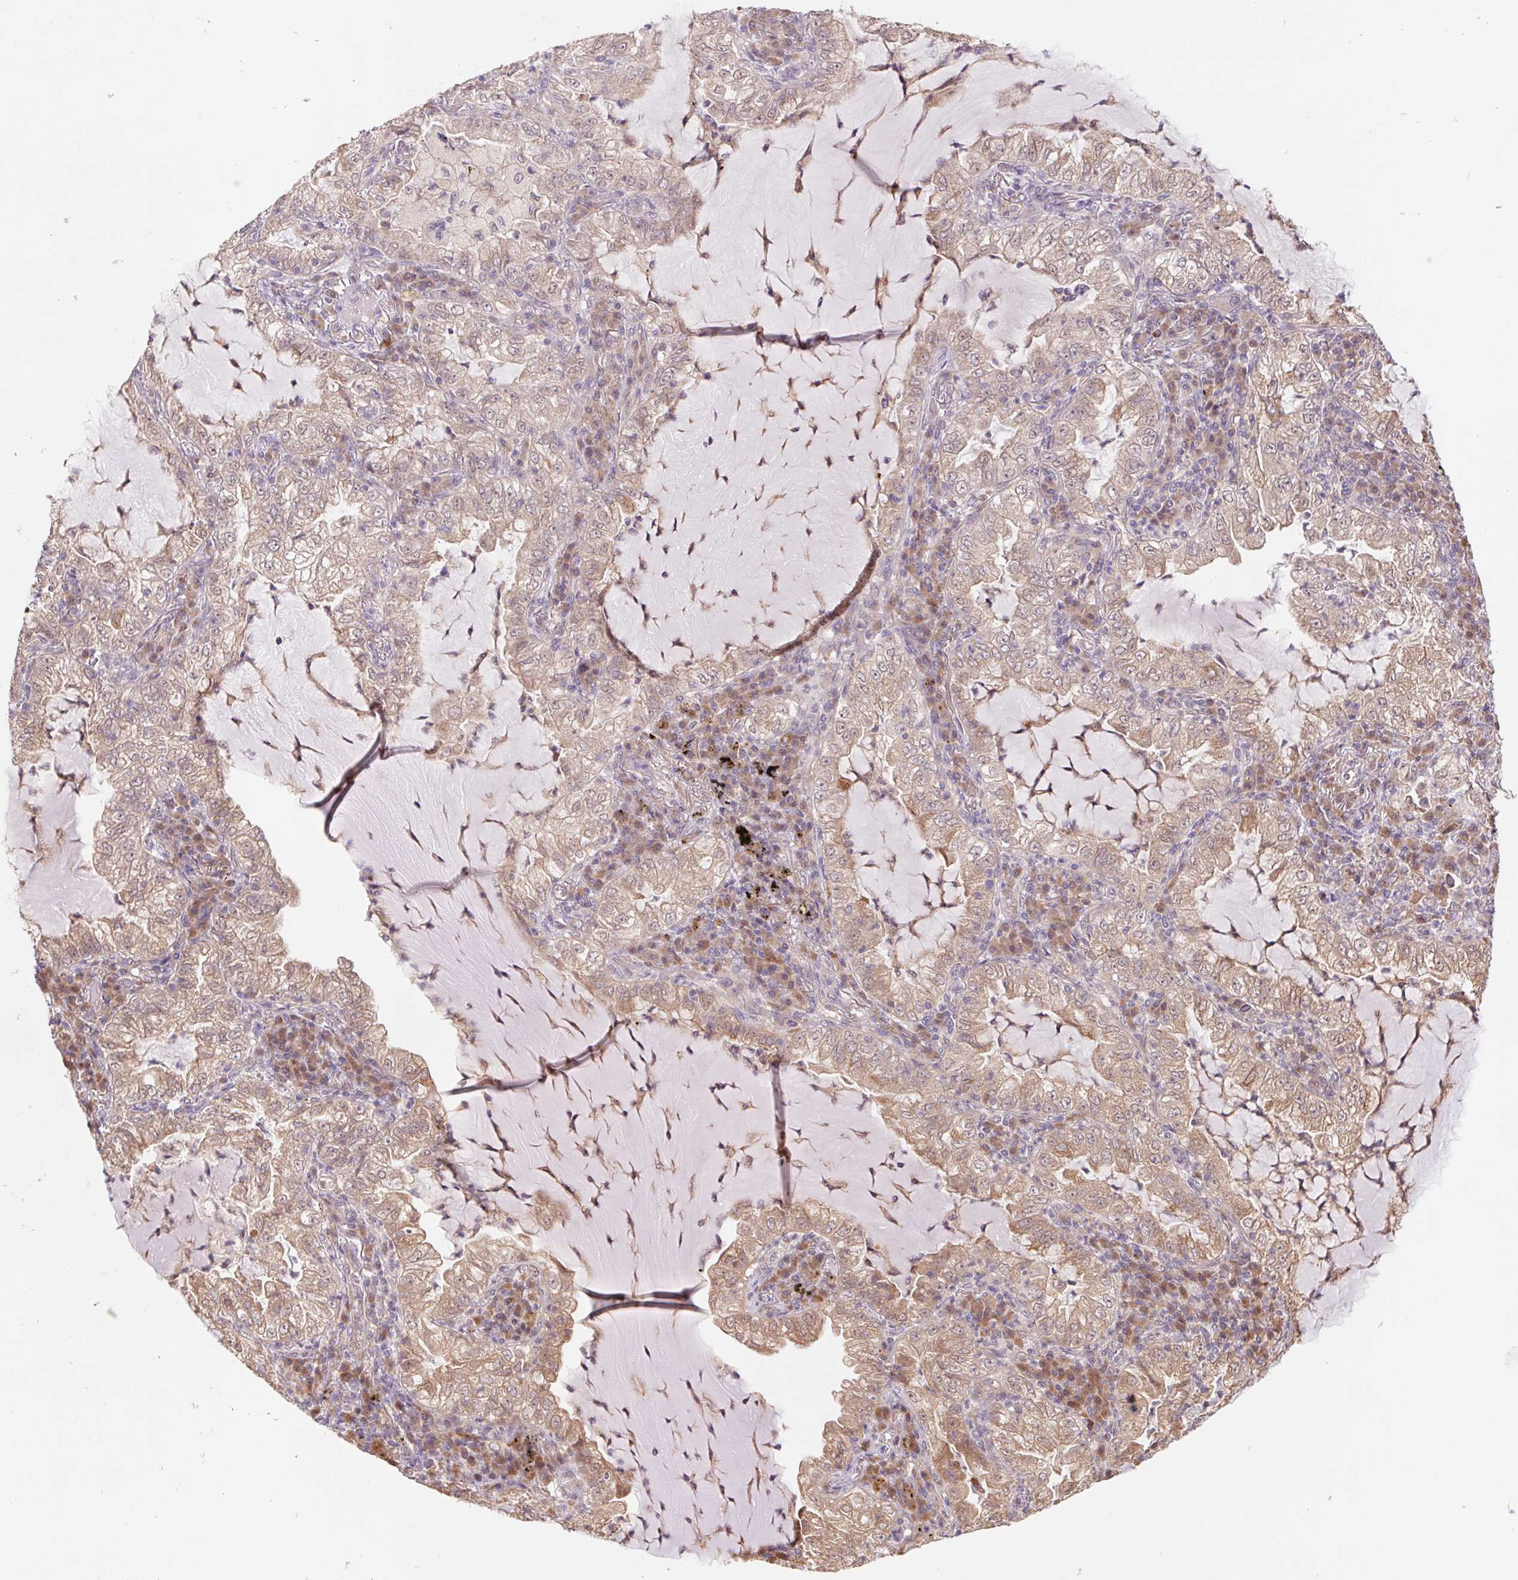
{"staining": {"intensity": "weak", "quantity": "25%-75%", "location": "cytoplasmic/membranous"}, "tissue": "lung cancer", "cell_type": "Tumor cells", "image_type": "cancer", "snomed": [{"axis": "morphology", "description": "Adenocarcinoma, NOS"}, {"axis": "topography", "description": "Lung"}], "caption": "Immunohistochemistry staining of adenocarcinoma (lung), which shows low levels of weak cytoplasmic/membranous expression in about 25%-75% of tumor cells indicating weak cytoplasmic/membranous protein expression. The staining was performed using DAB (brown) for protein detection and nuclei were counterstained in hematoxylin (blue).", "gene": "RRM1", "patient": {"sex": "female", "age": 73}}